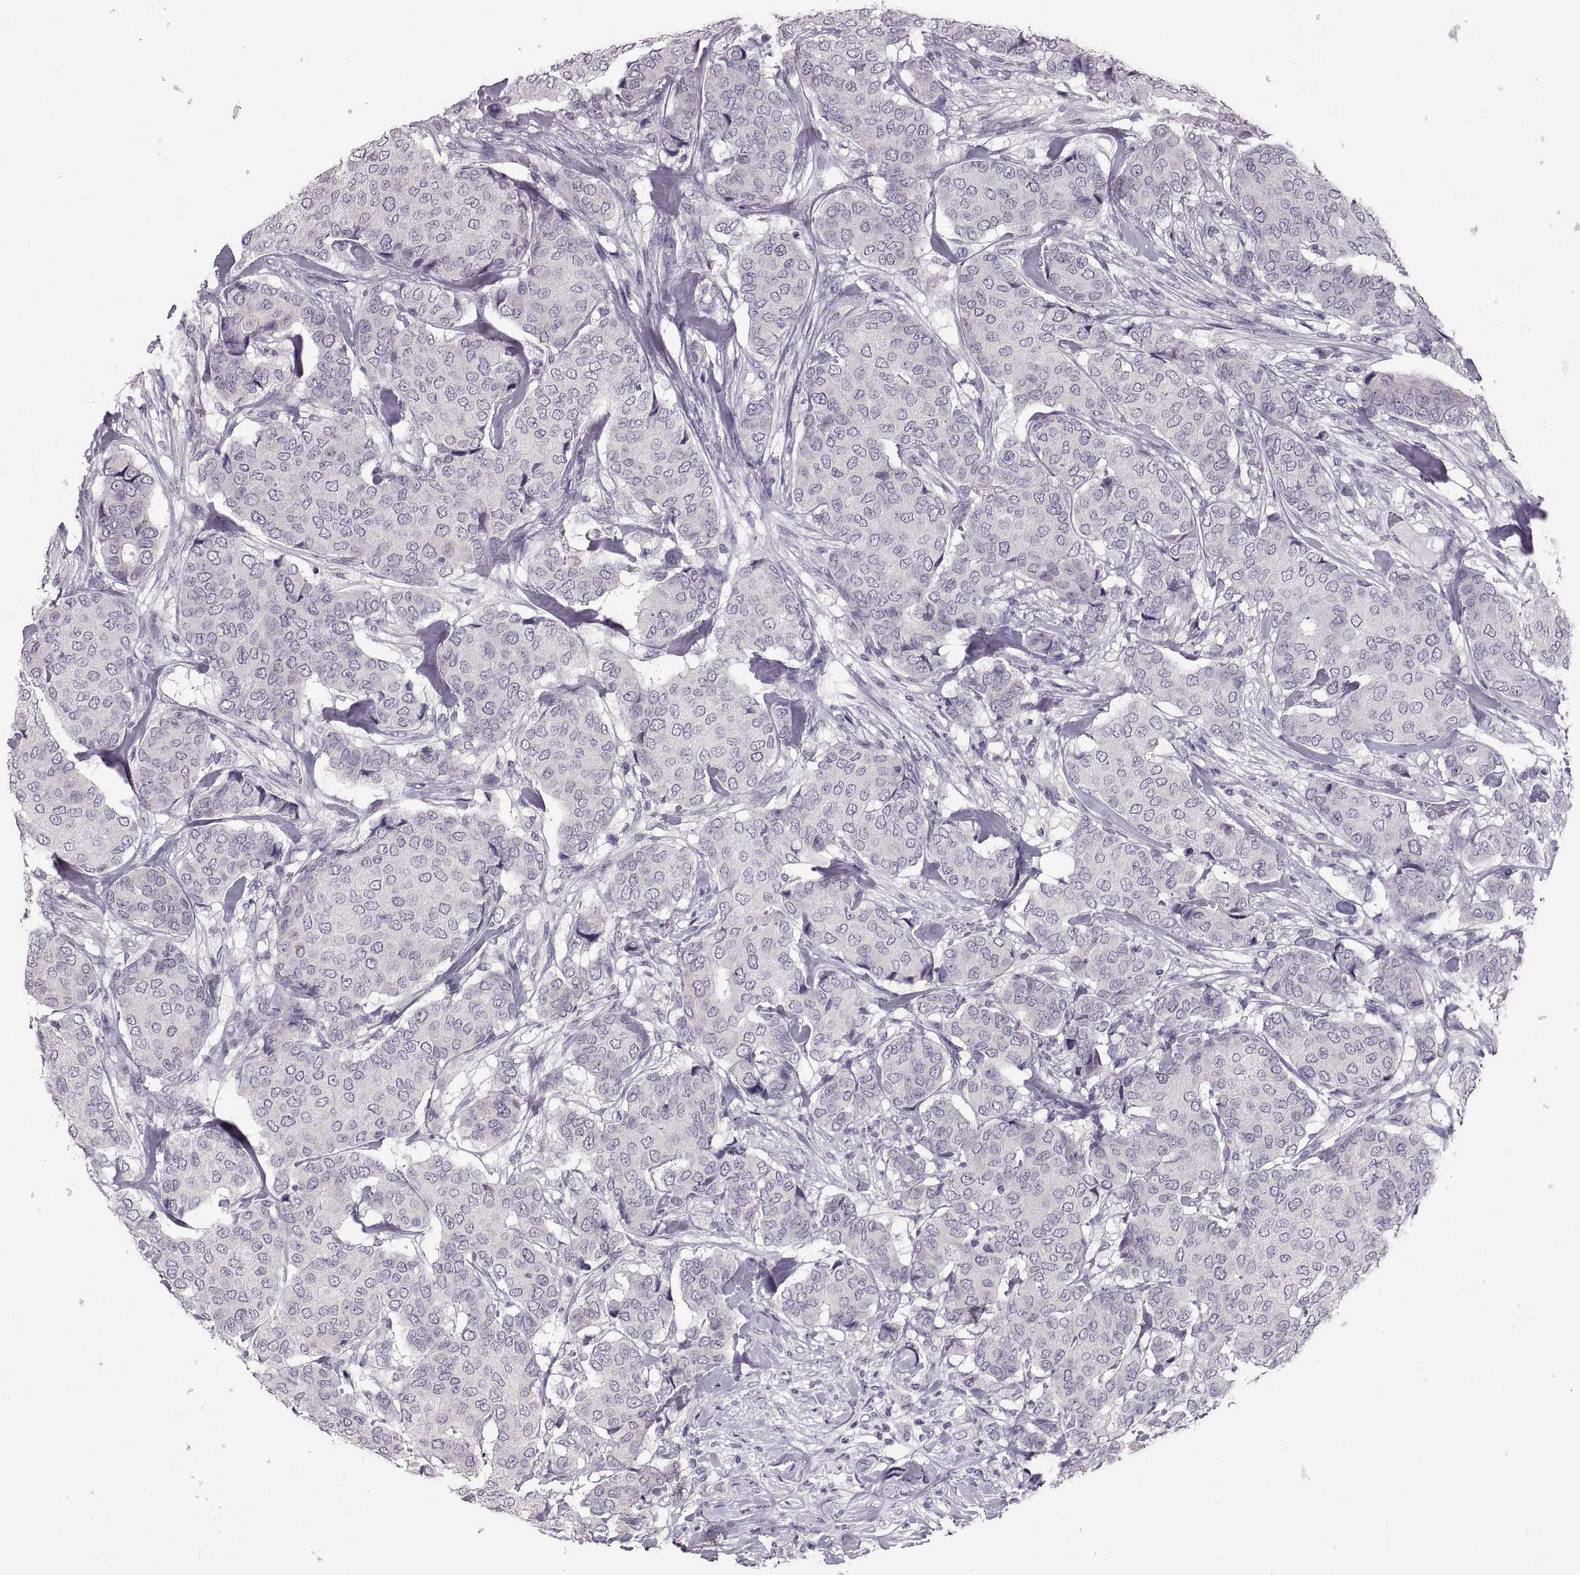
{"staining": {"intensity": "negative", "quantity": "none", "location": "none"}, "tissue": "breast cancer", "cell_type": "Tumor cells", "image_type": "cancer", "snomed": [{"axis": "morphology", "description": "Duct carcinoma"}, {"axis": "topography", "description": "Breast"}], "caption": "Immunohistochemistry (IHC) histopathology image of human breast cancer (invasive ductal carcinoma) stained for a protein (brown), which exhibits no staining in tumor cells.", "gene": "ADH6", "patient": {"sex": "female", "age": 75}}